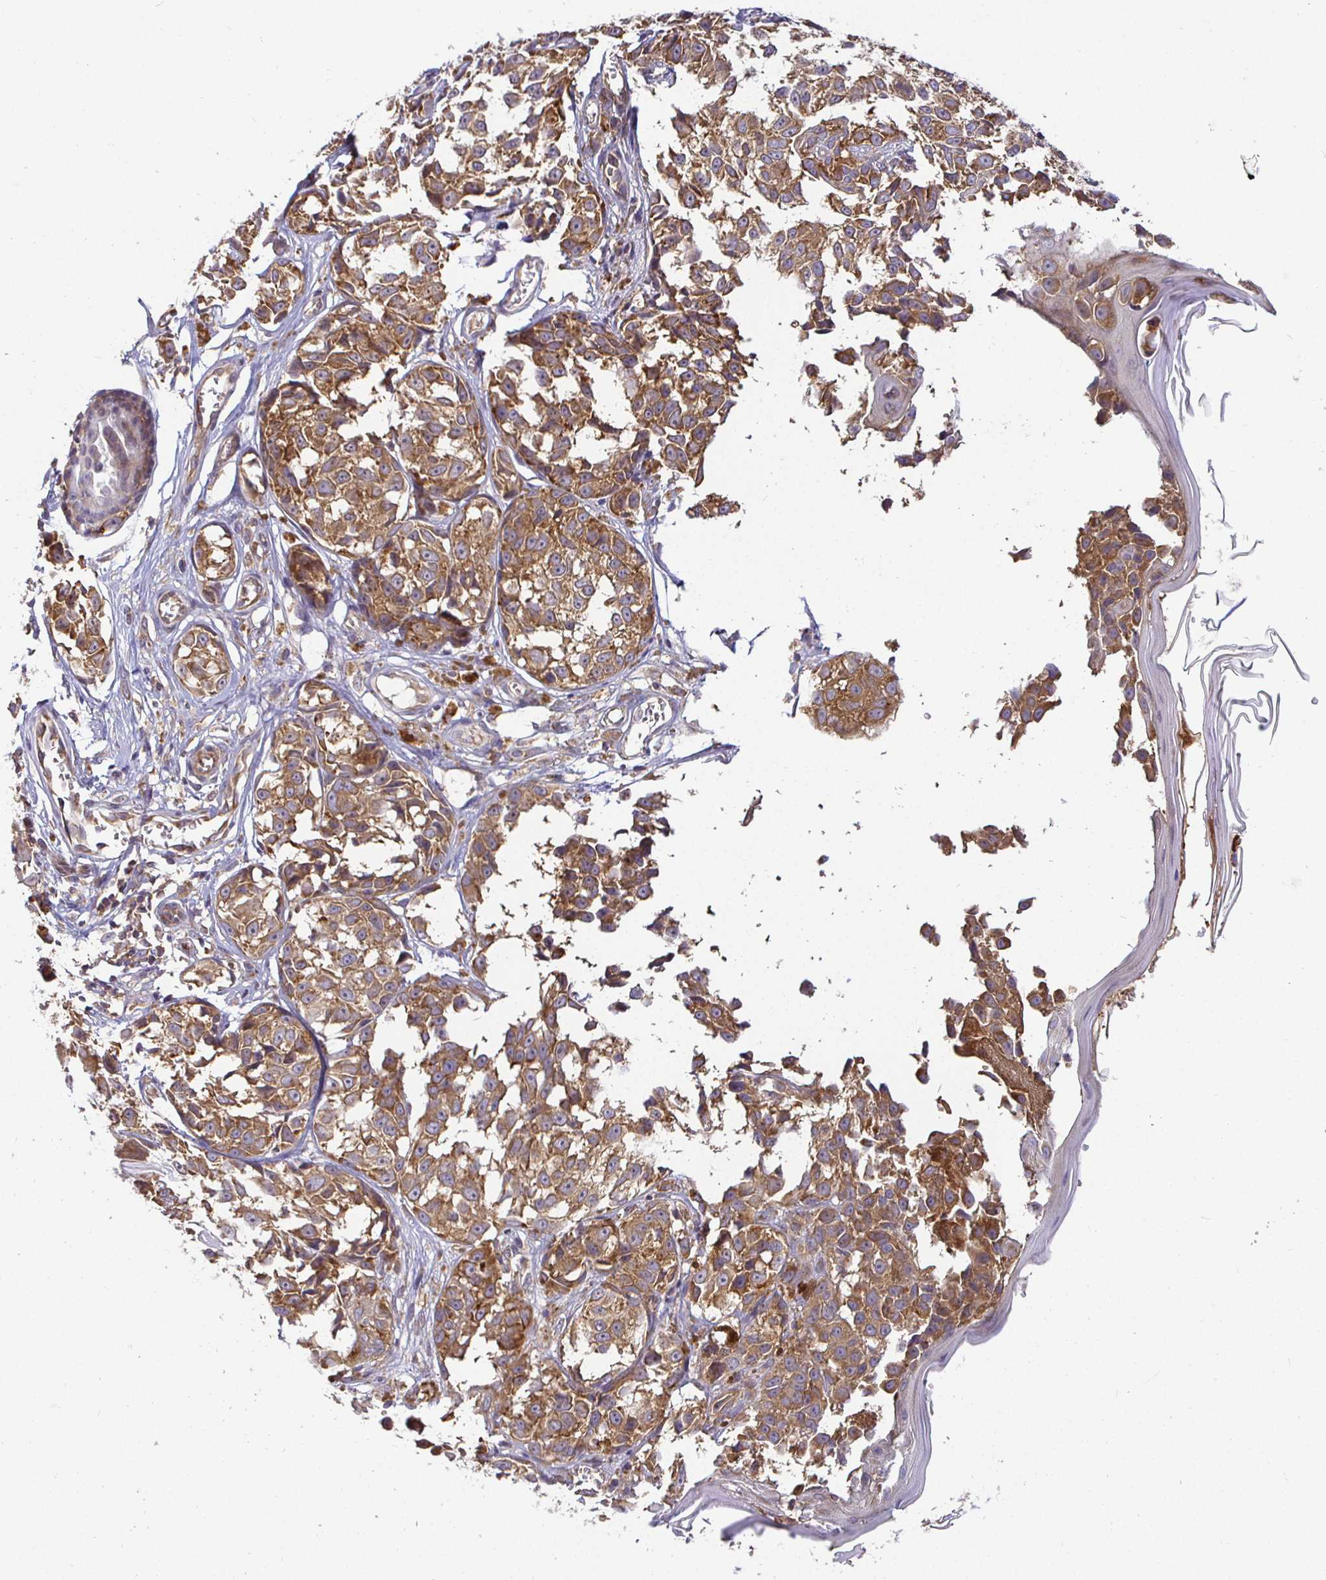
{"staining": {"intensity": "moderate", "quantity": ">75%", "location": "cytoplasmic/membranous"}, "tissue": "melanoma", "cell_type": "Tumor cells", "image_type": "cancer", "snomed": [{"axis": "morphology", "description": "Malignant melanoma, NOS"}, {"axis": "topography", "description": "Skin"}], "caption": "Tumor cells show medium levels of moderate cytoplasmic/membranous expression in approximately >75% of cells in melanoma.", "gene": "IRAK1", "patient": {"sex": "male", "age": 73}}